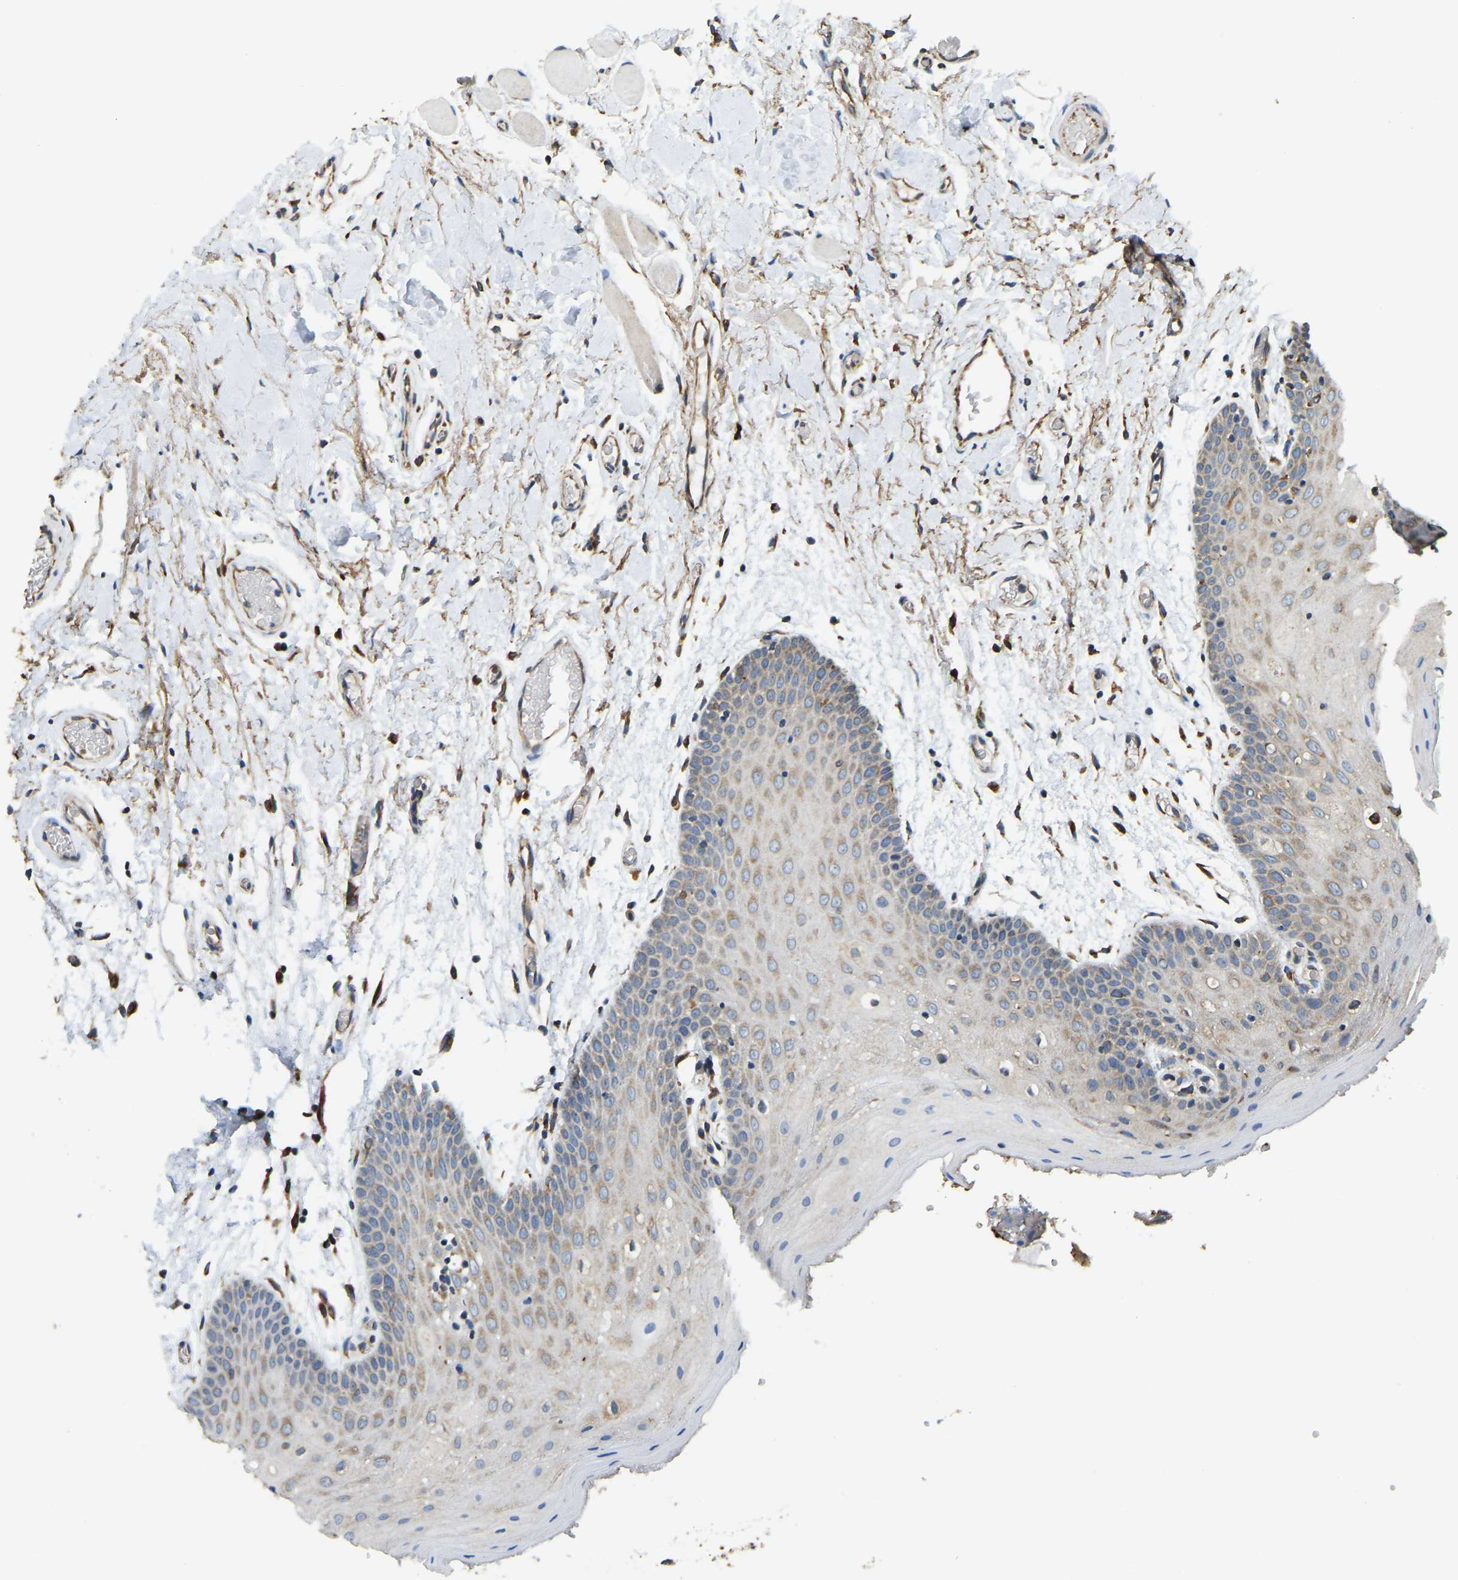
{"staining": {"intensity": "moderate", "quantity": "25%-75%", "location": "cytoplasmic/membranous"}, "tissue": "oral mucosa", "cell_type": "Squamous epithelial cells", "image_type": "normal", "snomed": [{"axis": "morphology", "description": "Normal tissue, NOS"}, {"axis": "morphology", "description": "Squamous cell carcinoma, NOS"}, {"axis": "topography", "description": "Oral tissue"}, {"axis": "topography", "description": "Head-Neck"}], "caption": "Squamous epithelial cells demonstrate moderate cytoplasmic/membranous staining in about 25%-75% of cells in normal oral mucosa. (brown staining indicates protein expression, while blue staining denotes nuclei).", "gene": "RNF115", "patient": {"sex": "male", "age": 71}}